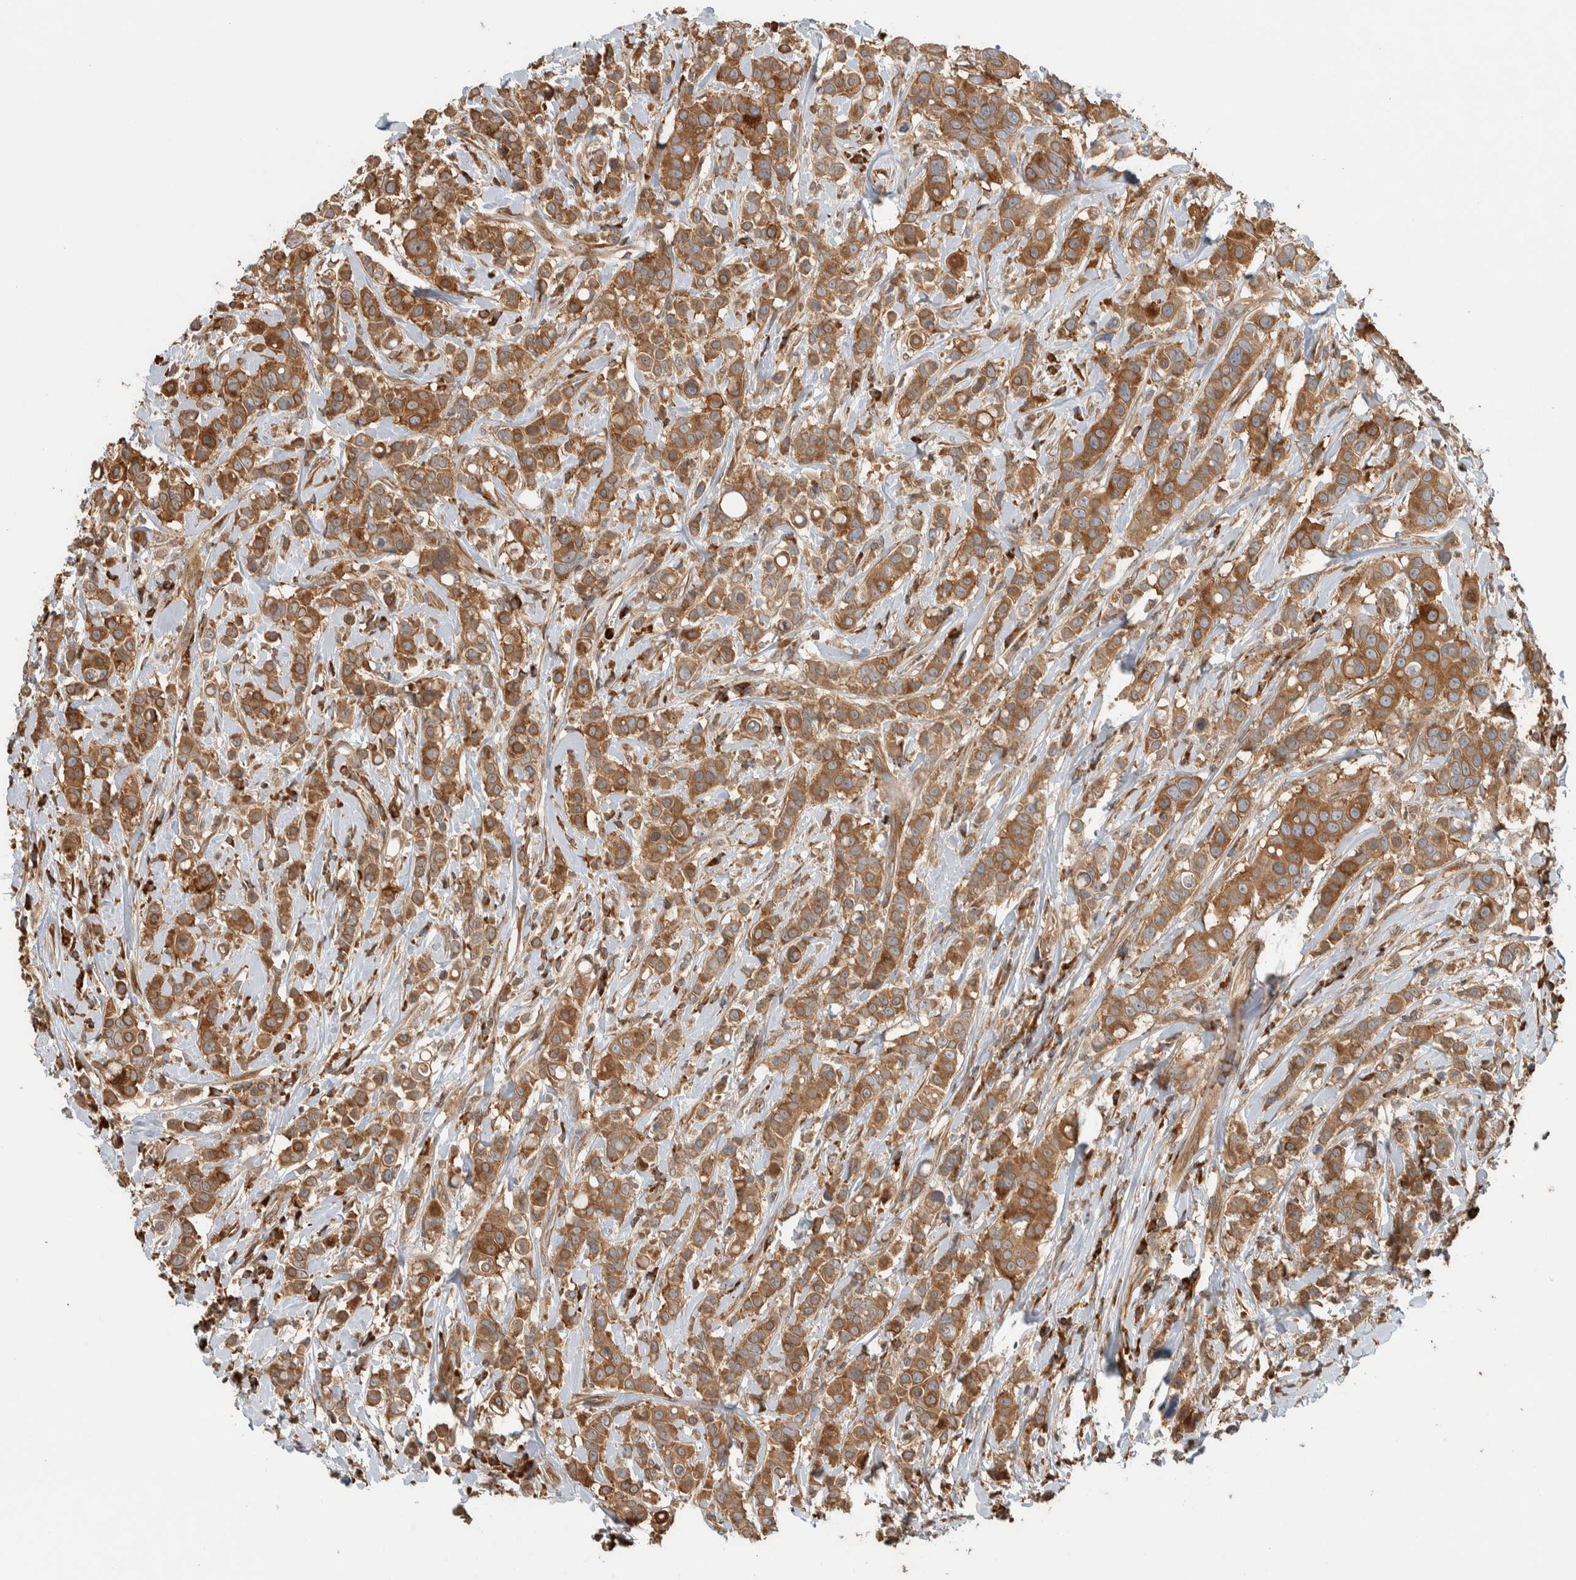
{"staining": {"intensity": "moderate", "quantity": ">75%", "location": "cytoplasmic/membranous"}, "tissue": "breast cancer", "cell_type": "Tumor cells", "image_type": "cancer", "snomed": [{"axis": "morphology", "description": "Duct carcinoma"}, {"axis": "topography", "description": "Breast"}], "caption": "A histopathology image of human breast cancer stained for a protein displays moderate cytoplasmic/membranous brown staining in tumor cells. Nuclei are stained in blue.", "gene": "CNTROB", "patient": {"sex": "female", "age": 27}}